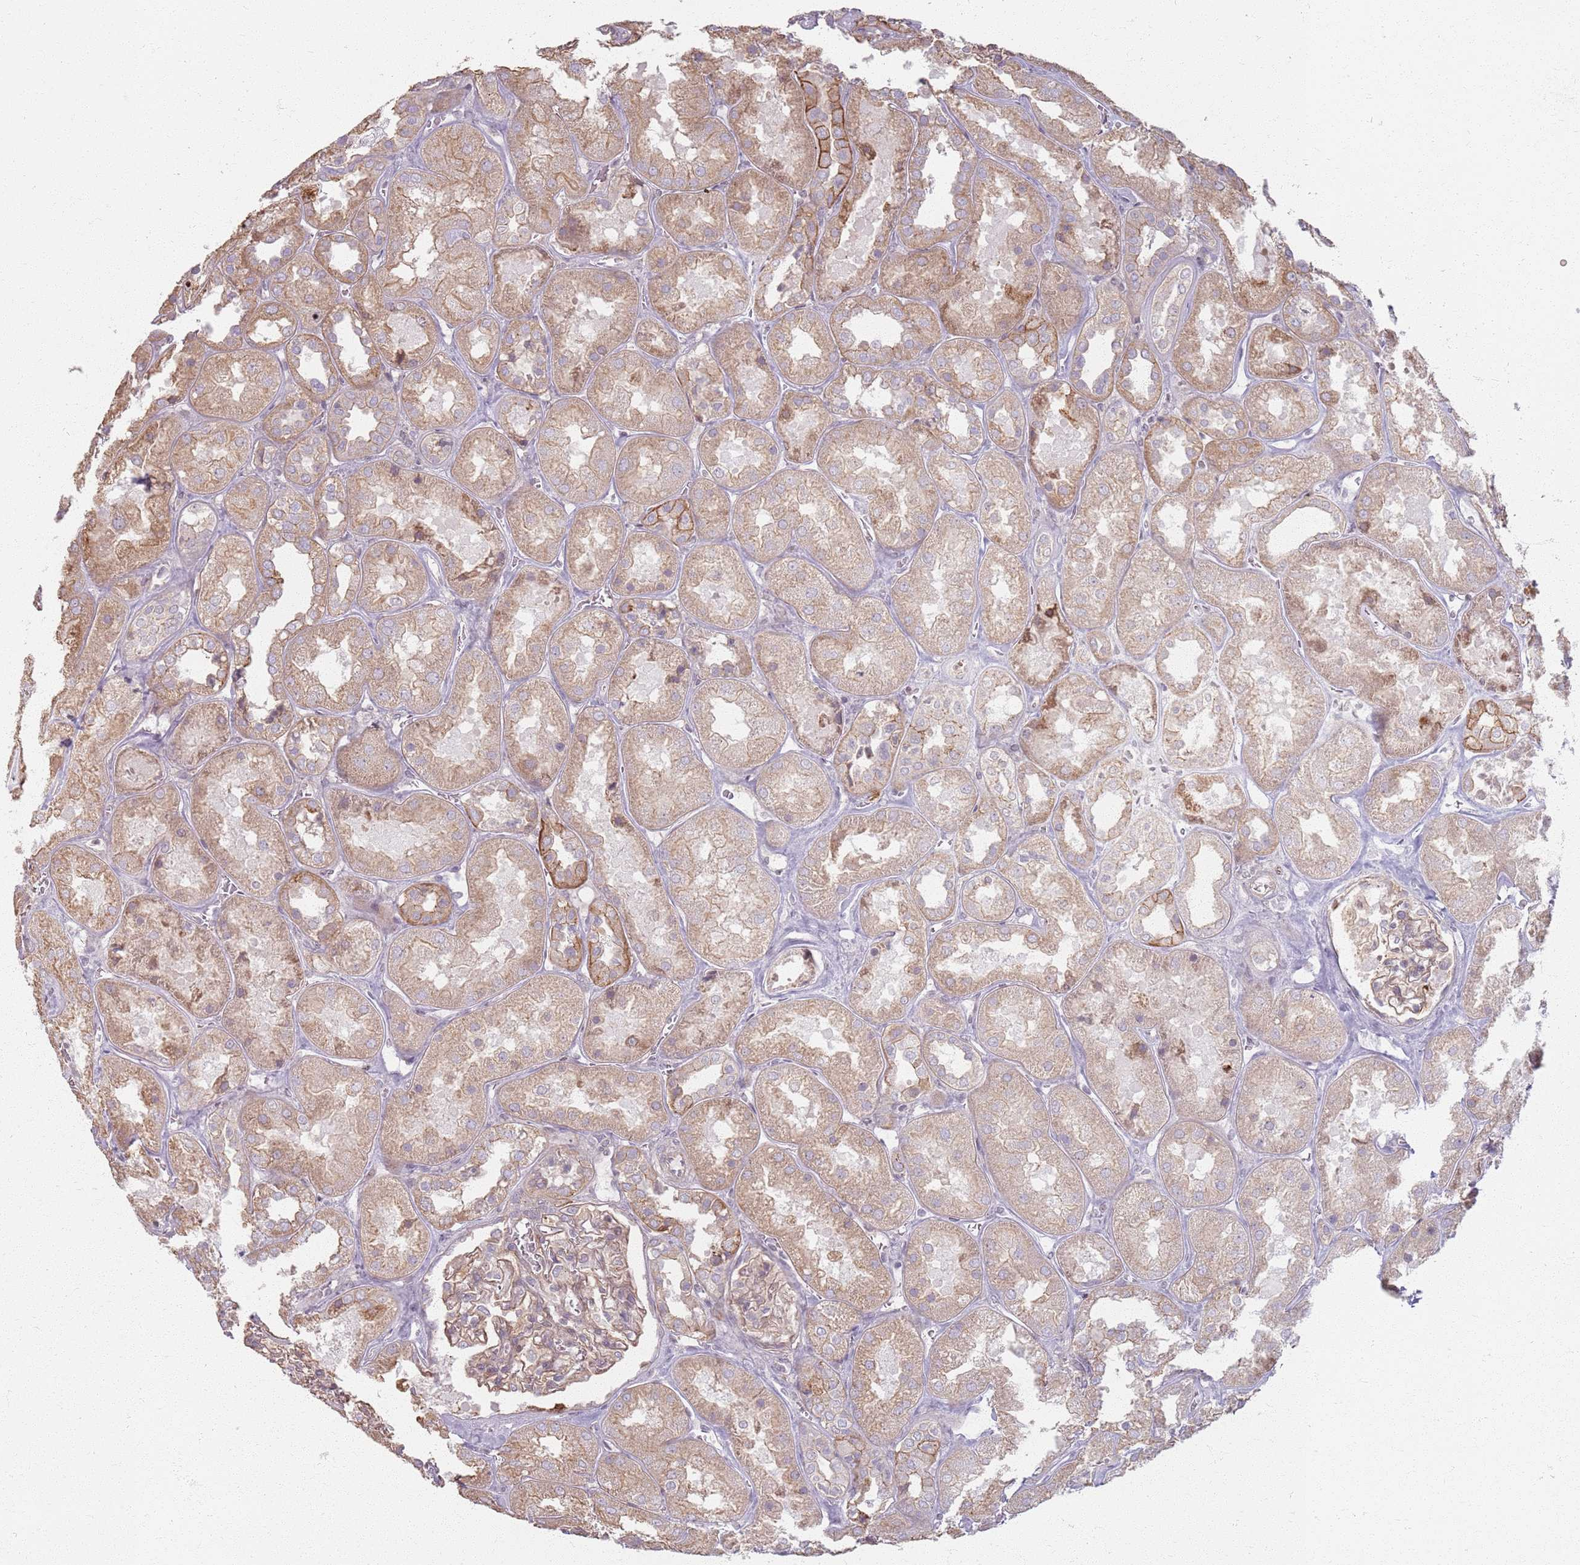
{"staining": {"intensity": "weak", "quantity": "25%-75%", "location": "cytoplasmic/membranous"}, "tissue": "kidney", "cell_type": "Cells in glomeruli", "image_type": "normal", "snomed": [{"axis": "morphology", "description": "Normal tissue, NOS"}, {"axis": "topography", "description": "Kidney"}], "caption": "Normal kidney reveals weak cytoplasmic/membranous positivity in approximately 25%-75% of cells in glomeruli The protein is stained brown, and the nuclei are stained in blue (DAB IHC with brightfield microscopy, high magnification)..", "gene": "KCNA5", "patient": {"sex": "male", "age": 70}}